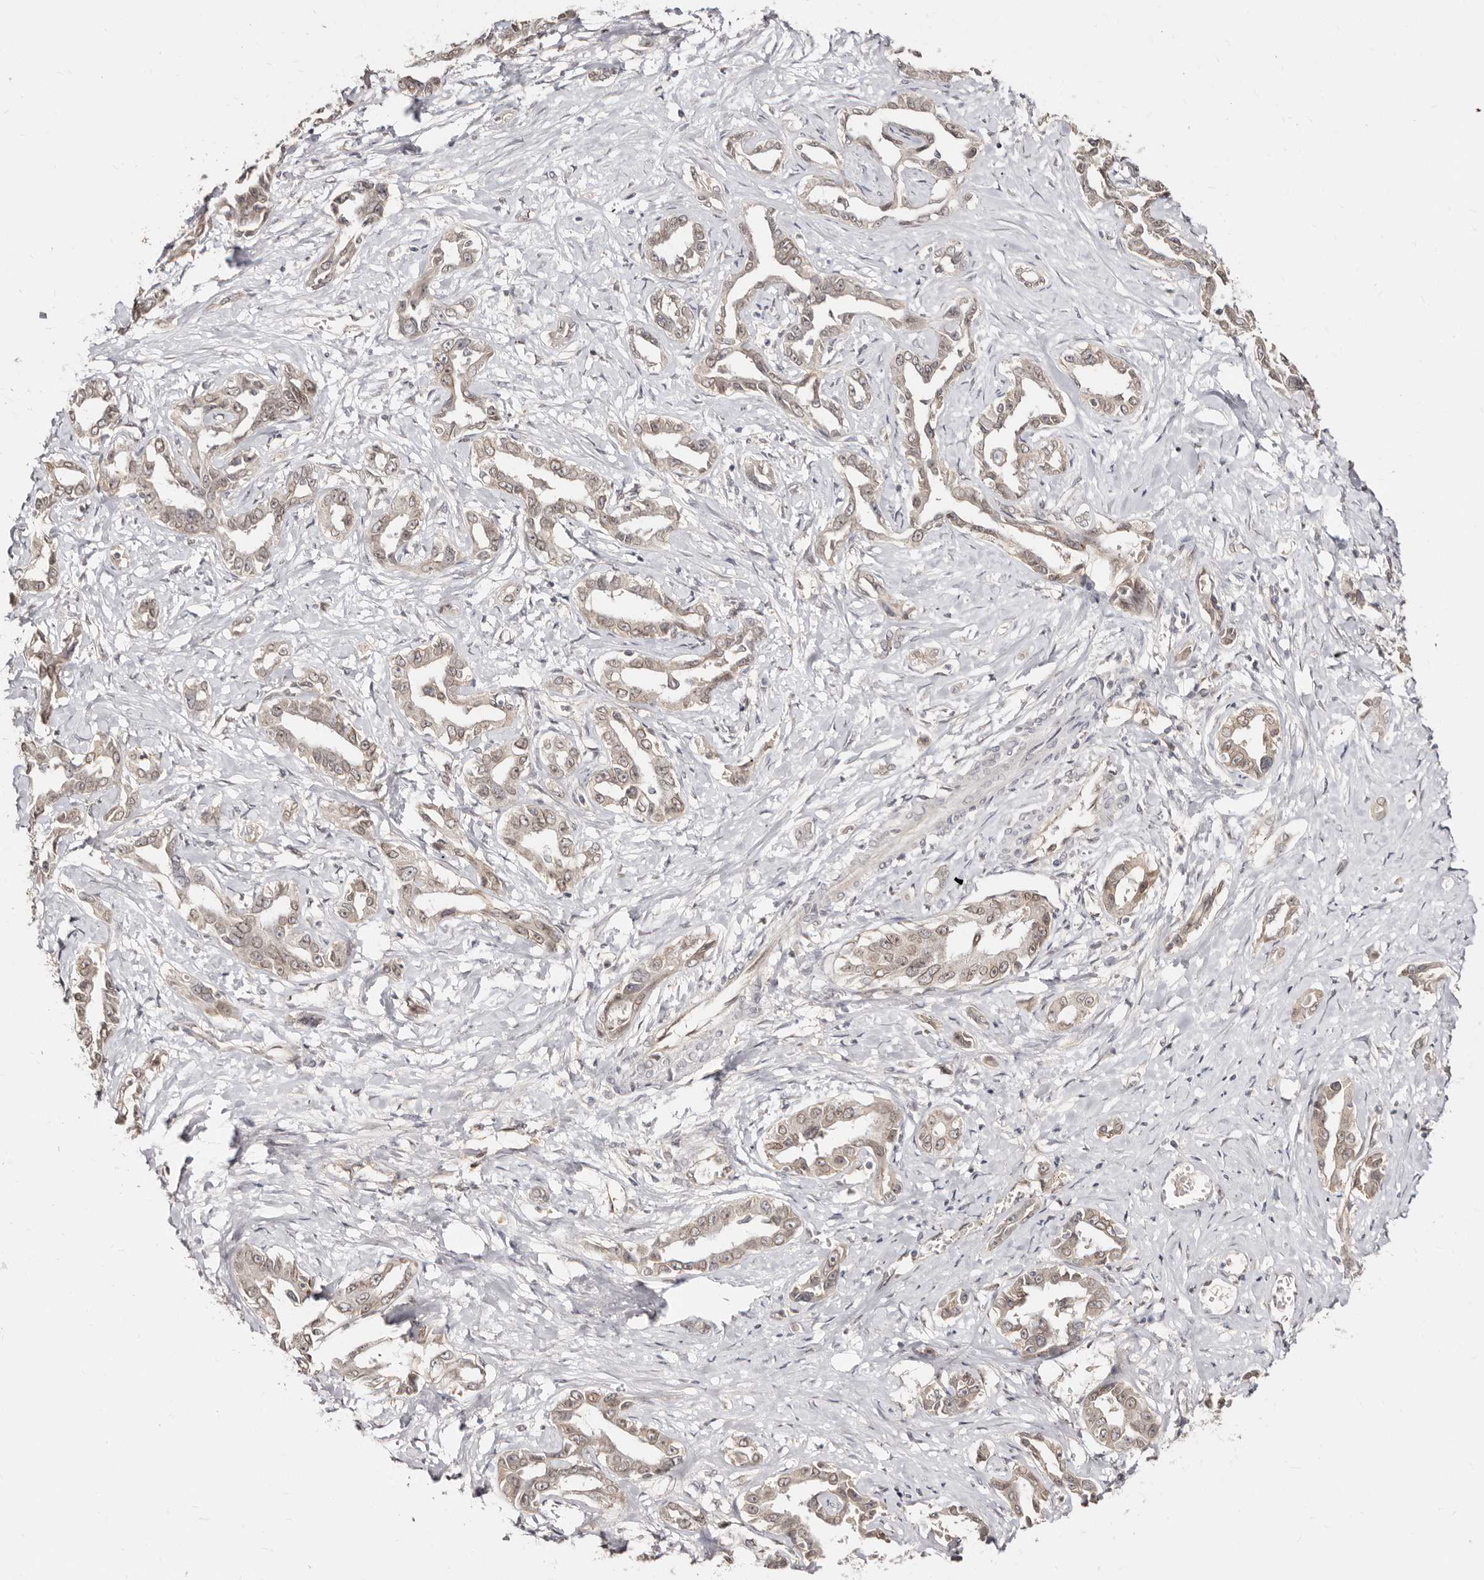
{"staining": {"intensity": "weak", "quantity": ">75%", "location": "cytoplasmic/membranous,nuclear"}, "tissue": "liver cancer", "cell_type": "Tumor cells", "image_type": "cancer", "snomed": [{"axis": "morphology", "description": "Cholangiocarcinoma"}, {"axis": "topography", "description": "Liver"}], "caption": "Immunohistochemistry (IHC) histopathology image of neoplastic tissue: liver cancer (cholangiocarcinoma) stained using immunohistochemistry (IHC) demonstrates low levels of weak protein expression localized specifically in the cytoplasmic/membranous and nuclear of tumor cells, appearing as a cytoplasmic/membranous and nuclear brown color.", "gene": "LCORL", "patient": {"sex": "male", "age": 59}}